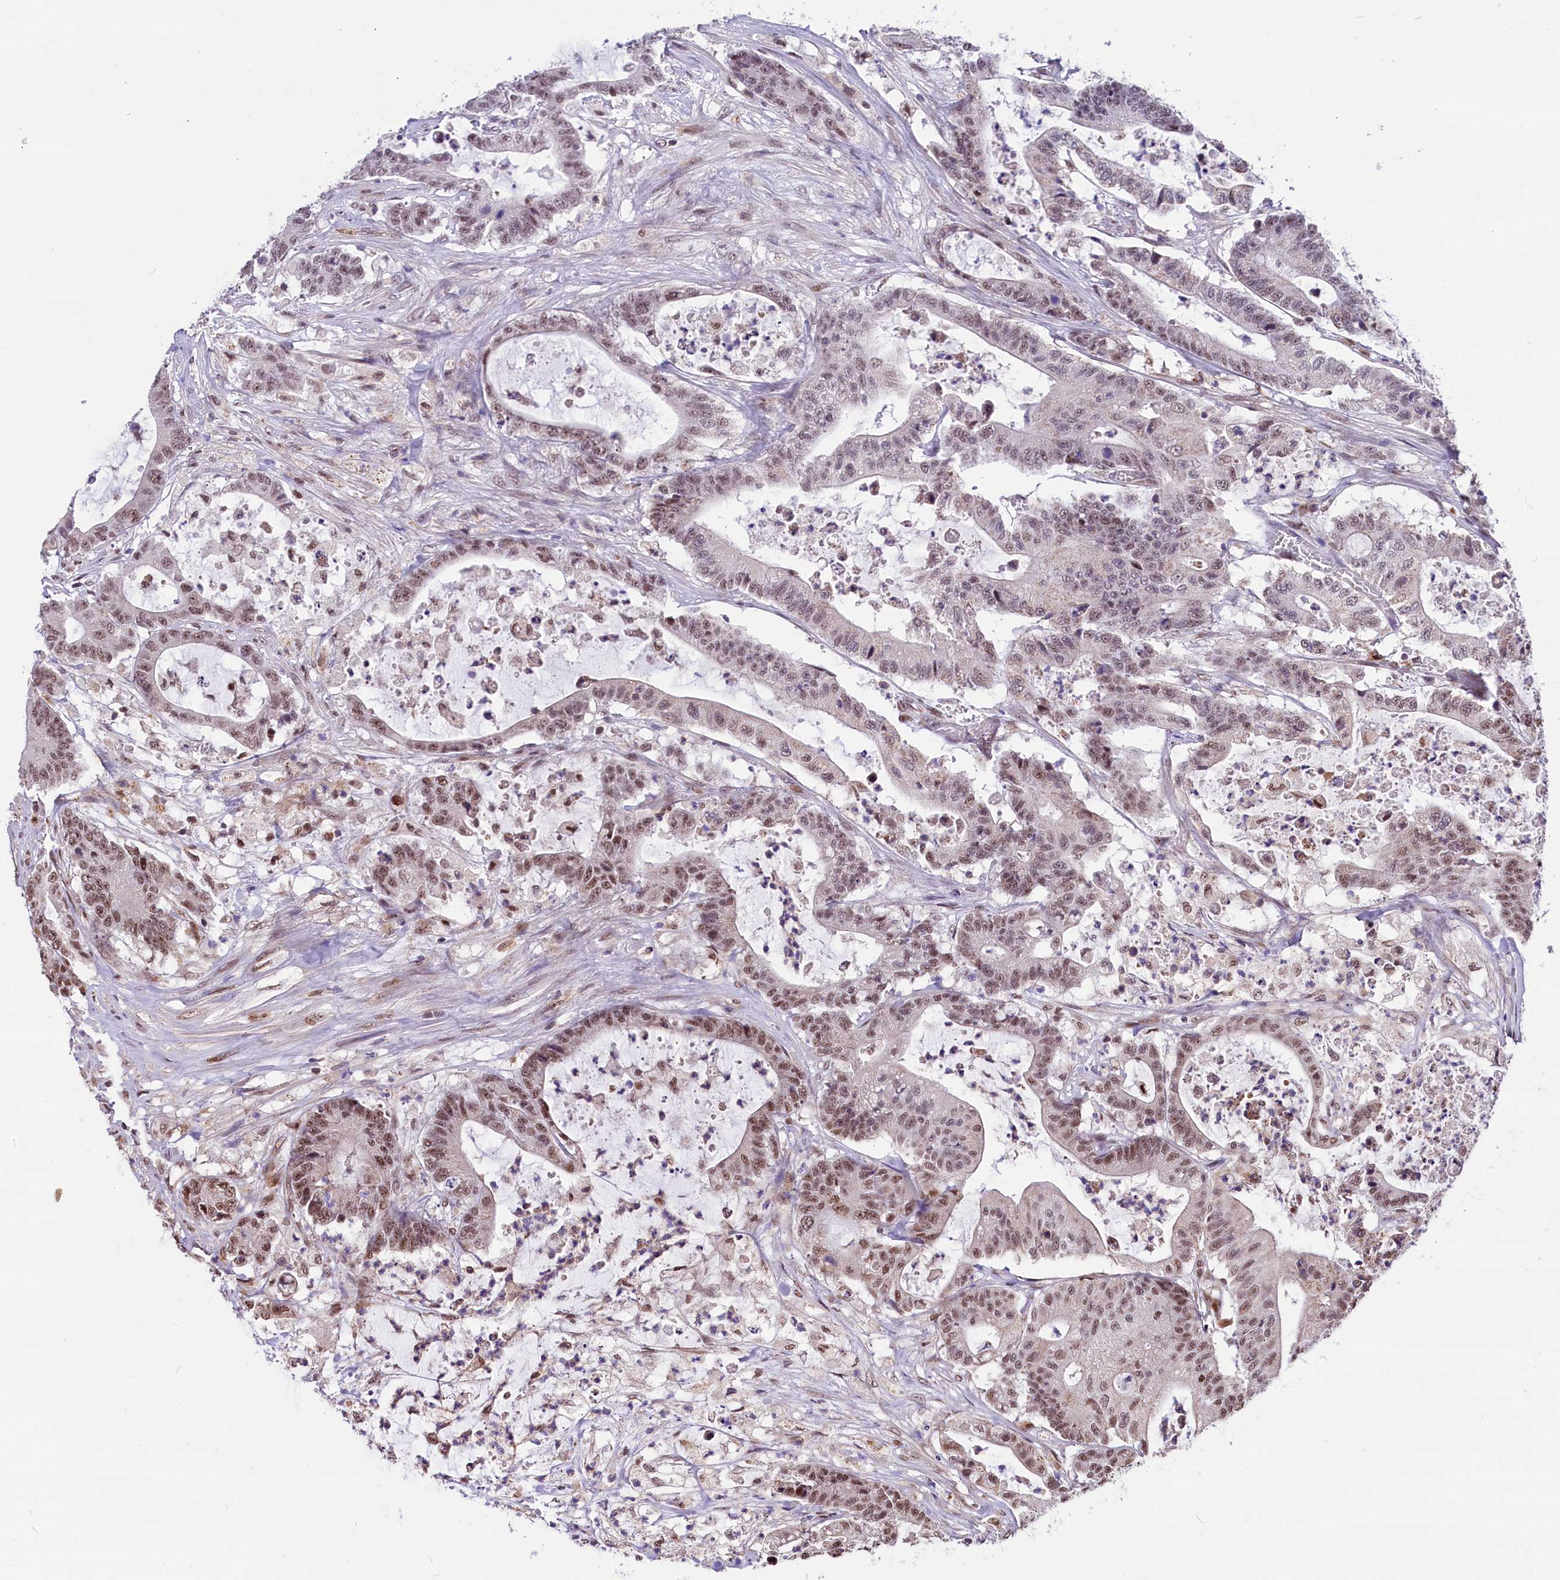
{"staining": {"intensity": "weak", "quantity": "25%-75%", "location": "nuclear"}, "tissue": "colorectal cancer", "cell_type": "Tumor cells", "image_type": "cancer", "snomed": [{"axis": "morphology", "description": "Adenocarcinoma, NOS"}, {"axis": "topography", "description": "Colon"}], "caption": "Colorectal cancer stained with immunohistochemistry demonstrates weak nuclear positivity in about 25%-75% of tumor cells.", "gene": "MRPL54", "patient": {"sex": "female", "age": 84}}